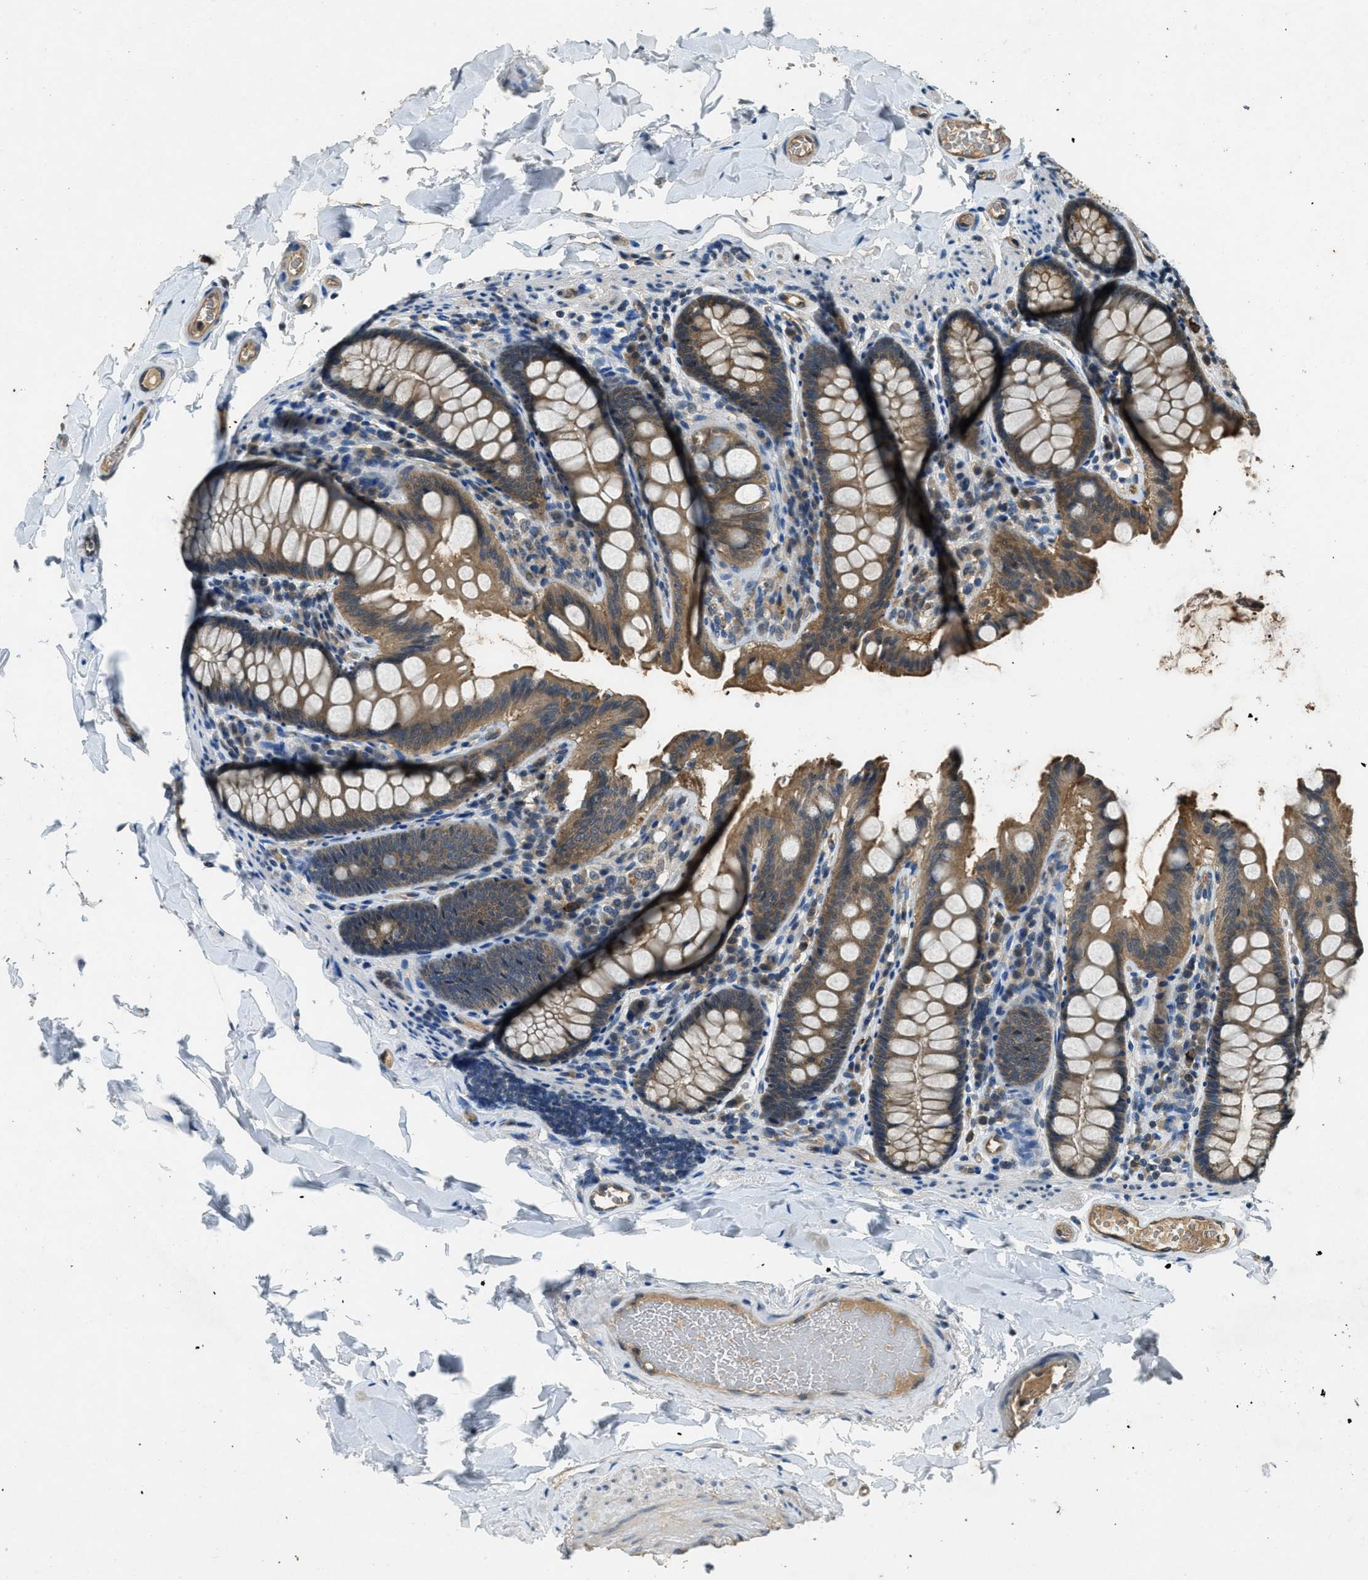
{"staining": {"intensity": "weak", "quantity": ">75%", "location": "cytoplasmic/membranous"}, "tissue": "colon", "cell_type": "Endothelial cells", "image_type": "normal", "snomed": [{"axis": "morphology", "description": "Normal tissue, NOS"}, {"axis": "topography", "description": "Colon"}], "caption": "A brown stain shows weak cytoplasmic/membranous staining of a protein in endothelial cells of unremarkable human colon.", "gene": "DUSP6", "patient": {"sex": "female", "age": 61}}